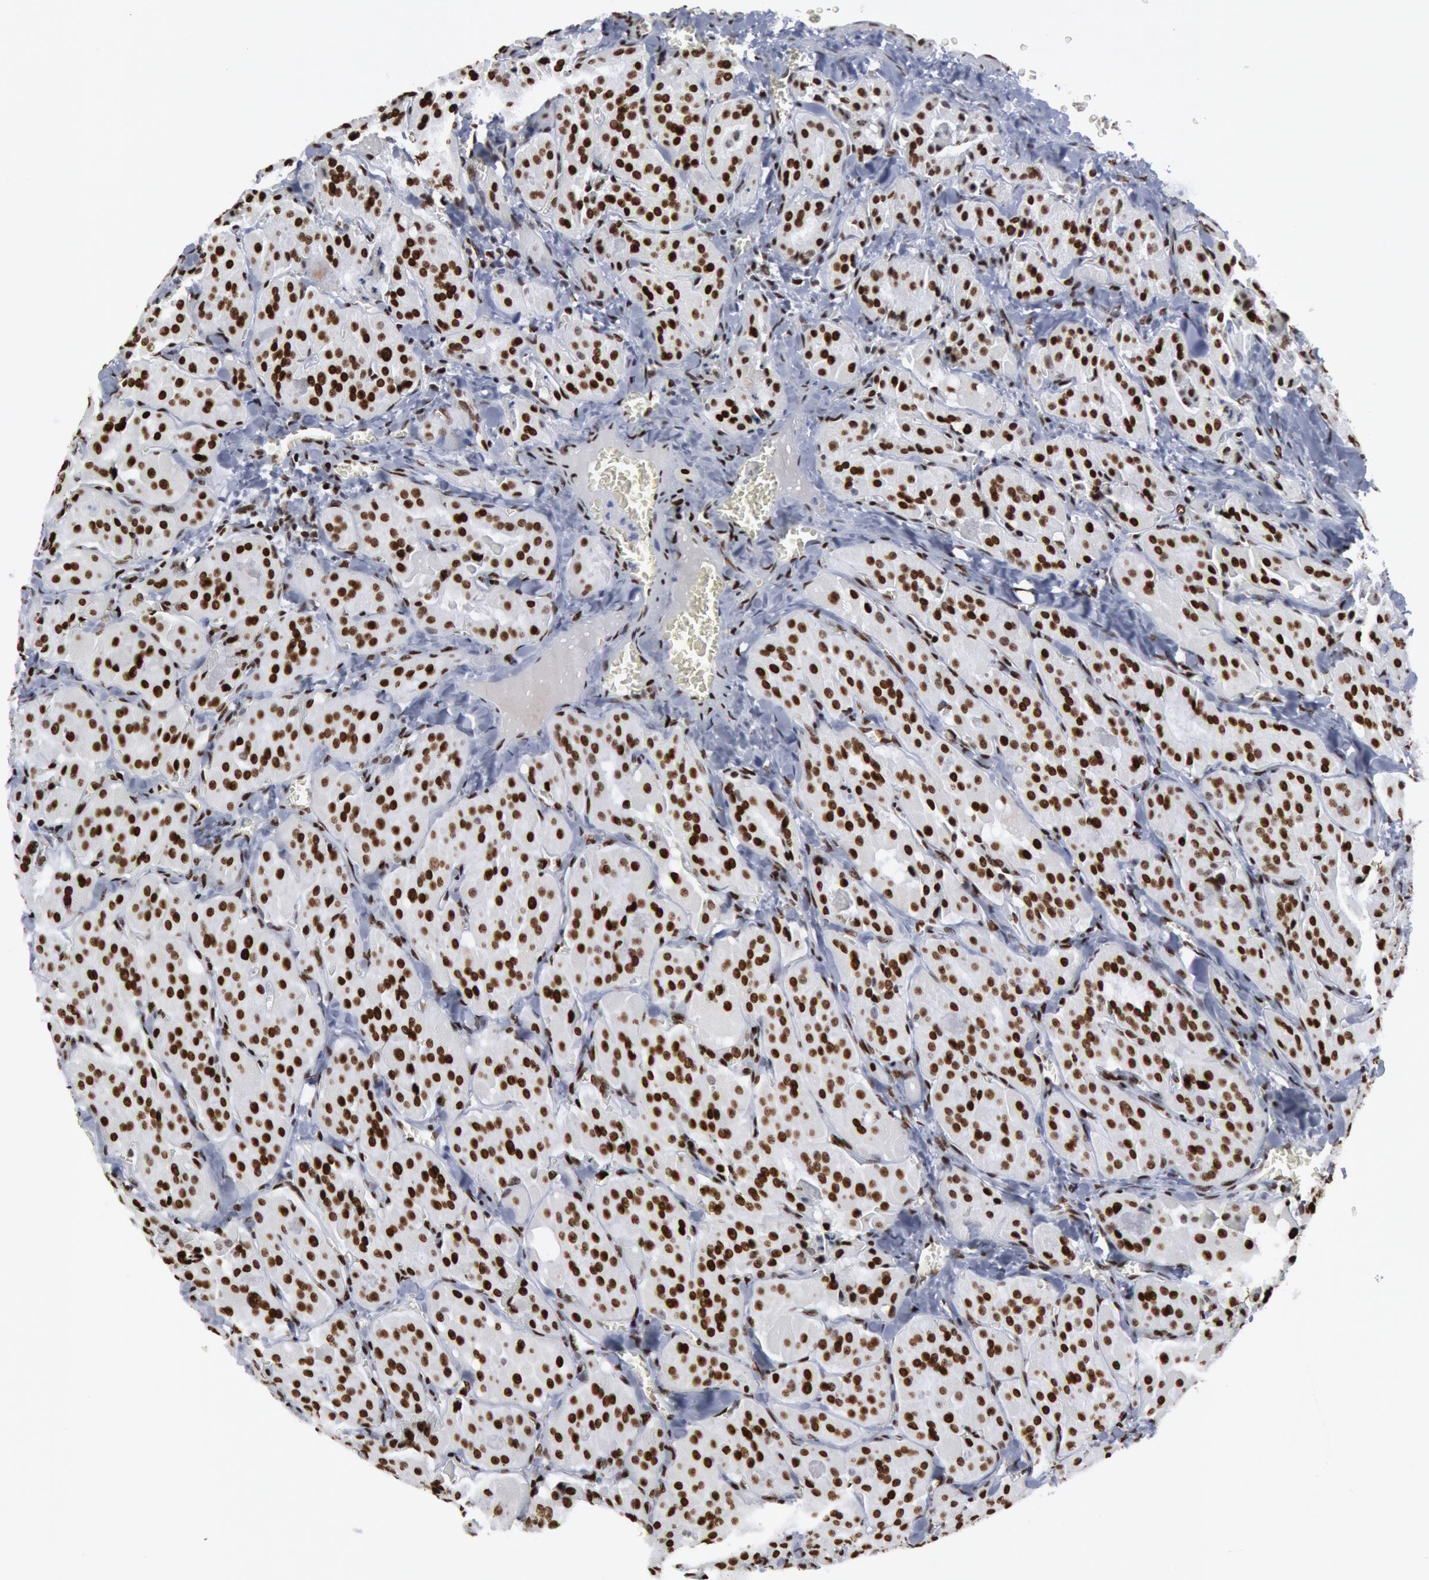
{"staining": {"intensity": "moderate", "quantity": ">75%", "location": "nuclear"}, "tissue": "thyroid cancer", "cell_type": "Tumor cells", "image_type": "cancer", "snomed": [{"axis": "morphology", "description": "Carcinoma, NOS"}, {"axis": "topography", "description": "Thyroid gland"}], "caption": "Immunohistochemistry micrograph of neoplastic tissue: carcinoma (thyroid) stained using immunohistochemistry displays medium levels of moderate protein expression localized specifically in the nuclear of tumor cells, appearing as a nuclear brown color.", "gene": "MECP2", "patient": {"sex": "male", "age": 76}}